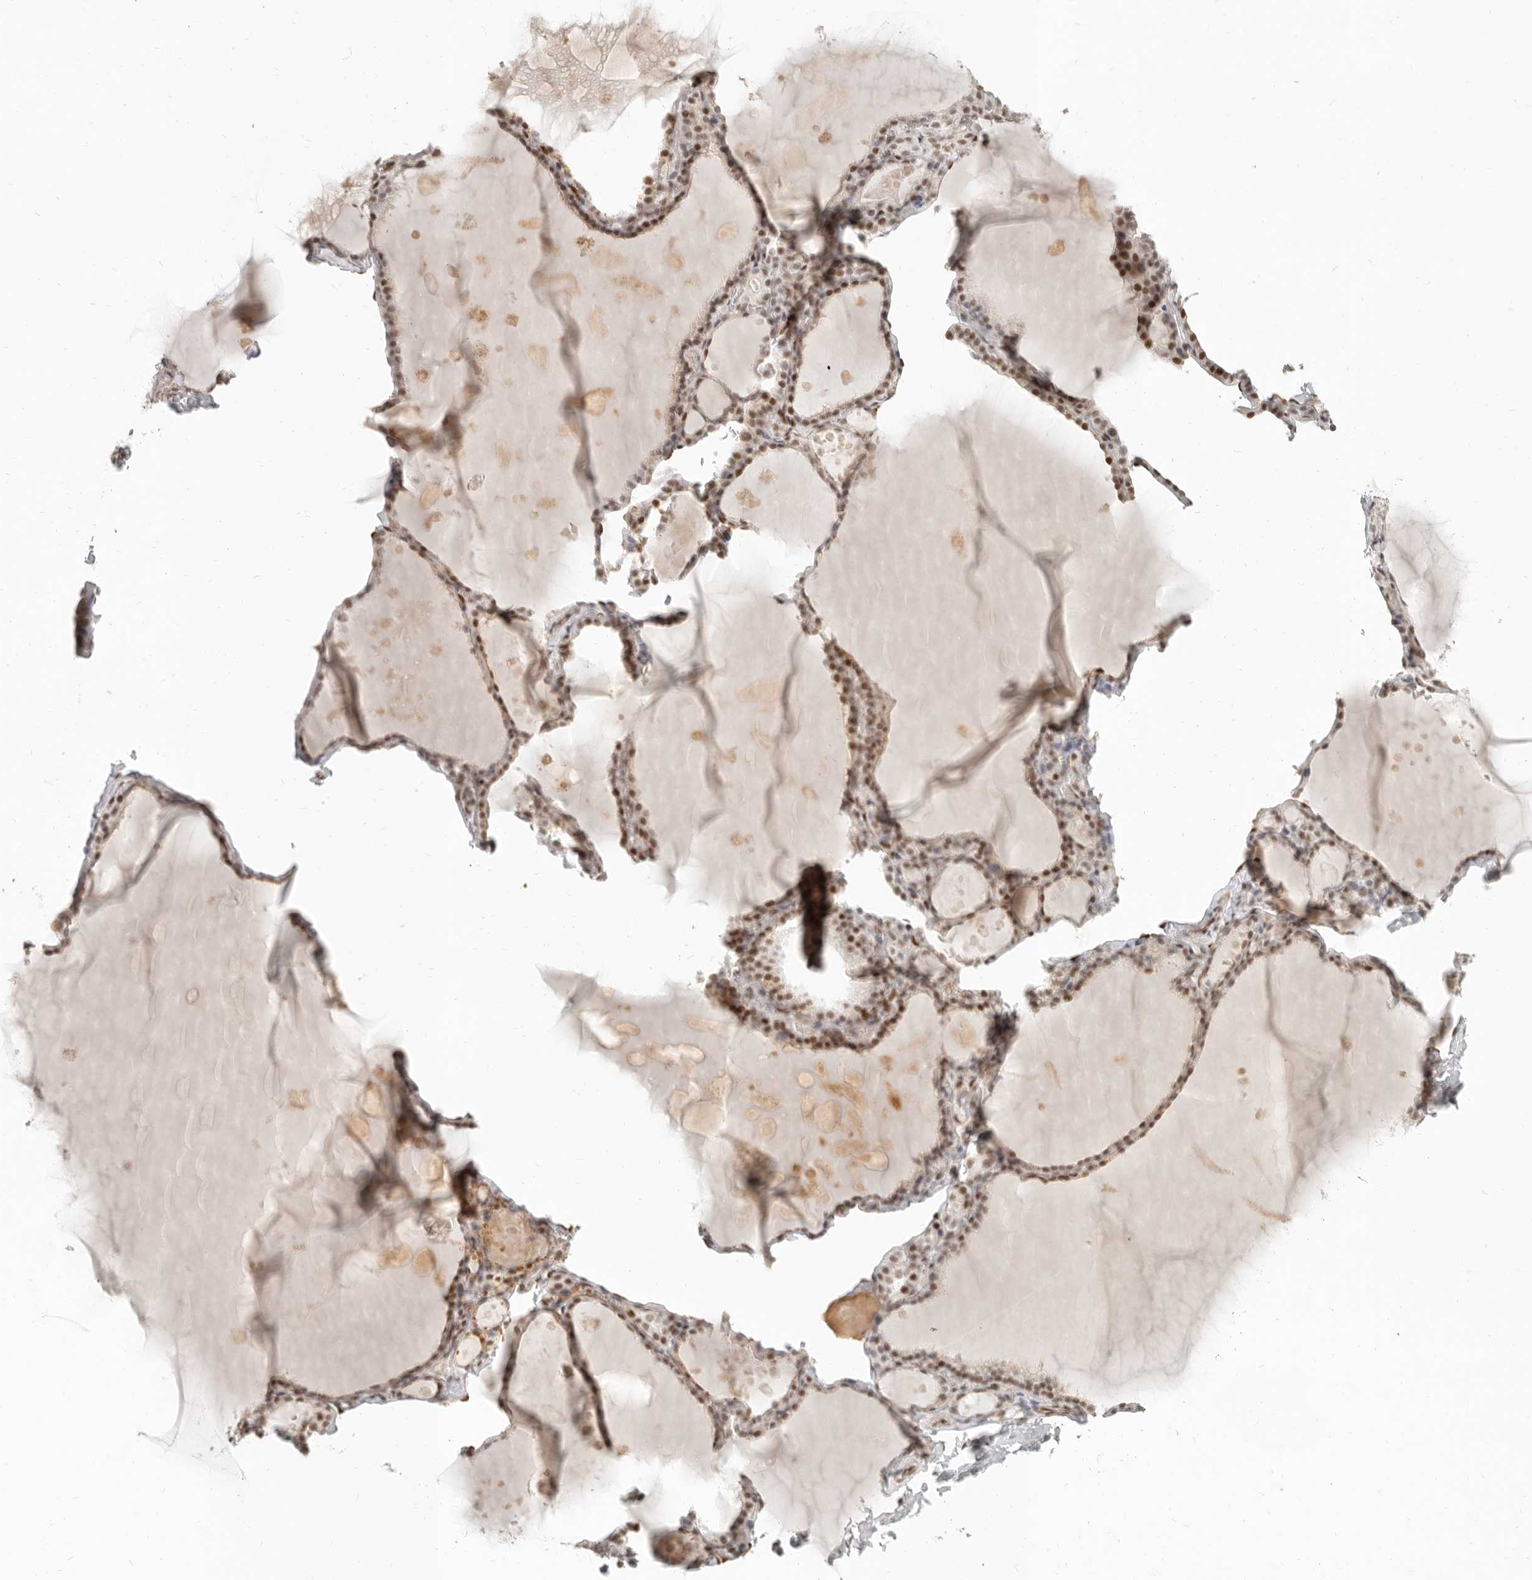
{"staining": {"intensity": "moderate", "quantity": ">75%", "location": "nuclear"}, "tissue": "thyroid gland", "cell_type": "Glandular cells", "image_type": "normal", "snomed": [{"axis": "morphology", "description": "Normal tissue, NOS"}, {"axis": "topography", "description": "Thyroid gland"}], "caption": "Immunohistochemistry (IHC) histopathology image of unremarkable thyroid gland: human thyroid gland stained using immunohistochemistry (IHC) demonstrates medium levels of moderate protein expression localized specifically in the nuclear of glandular cells, appearing as a nuclear brown color.", "gene": "GABPA", "patient": {"sex": "male", "age": 56}}